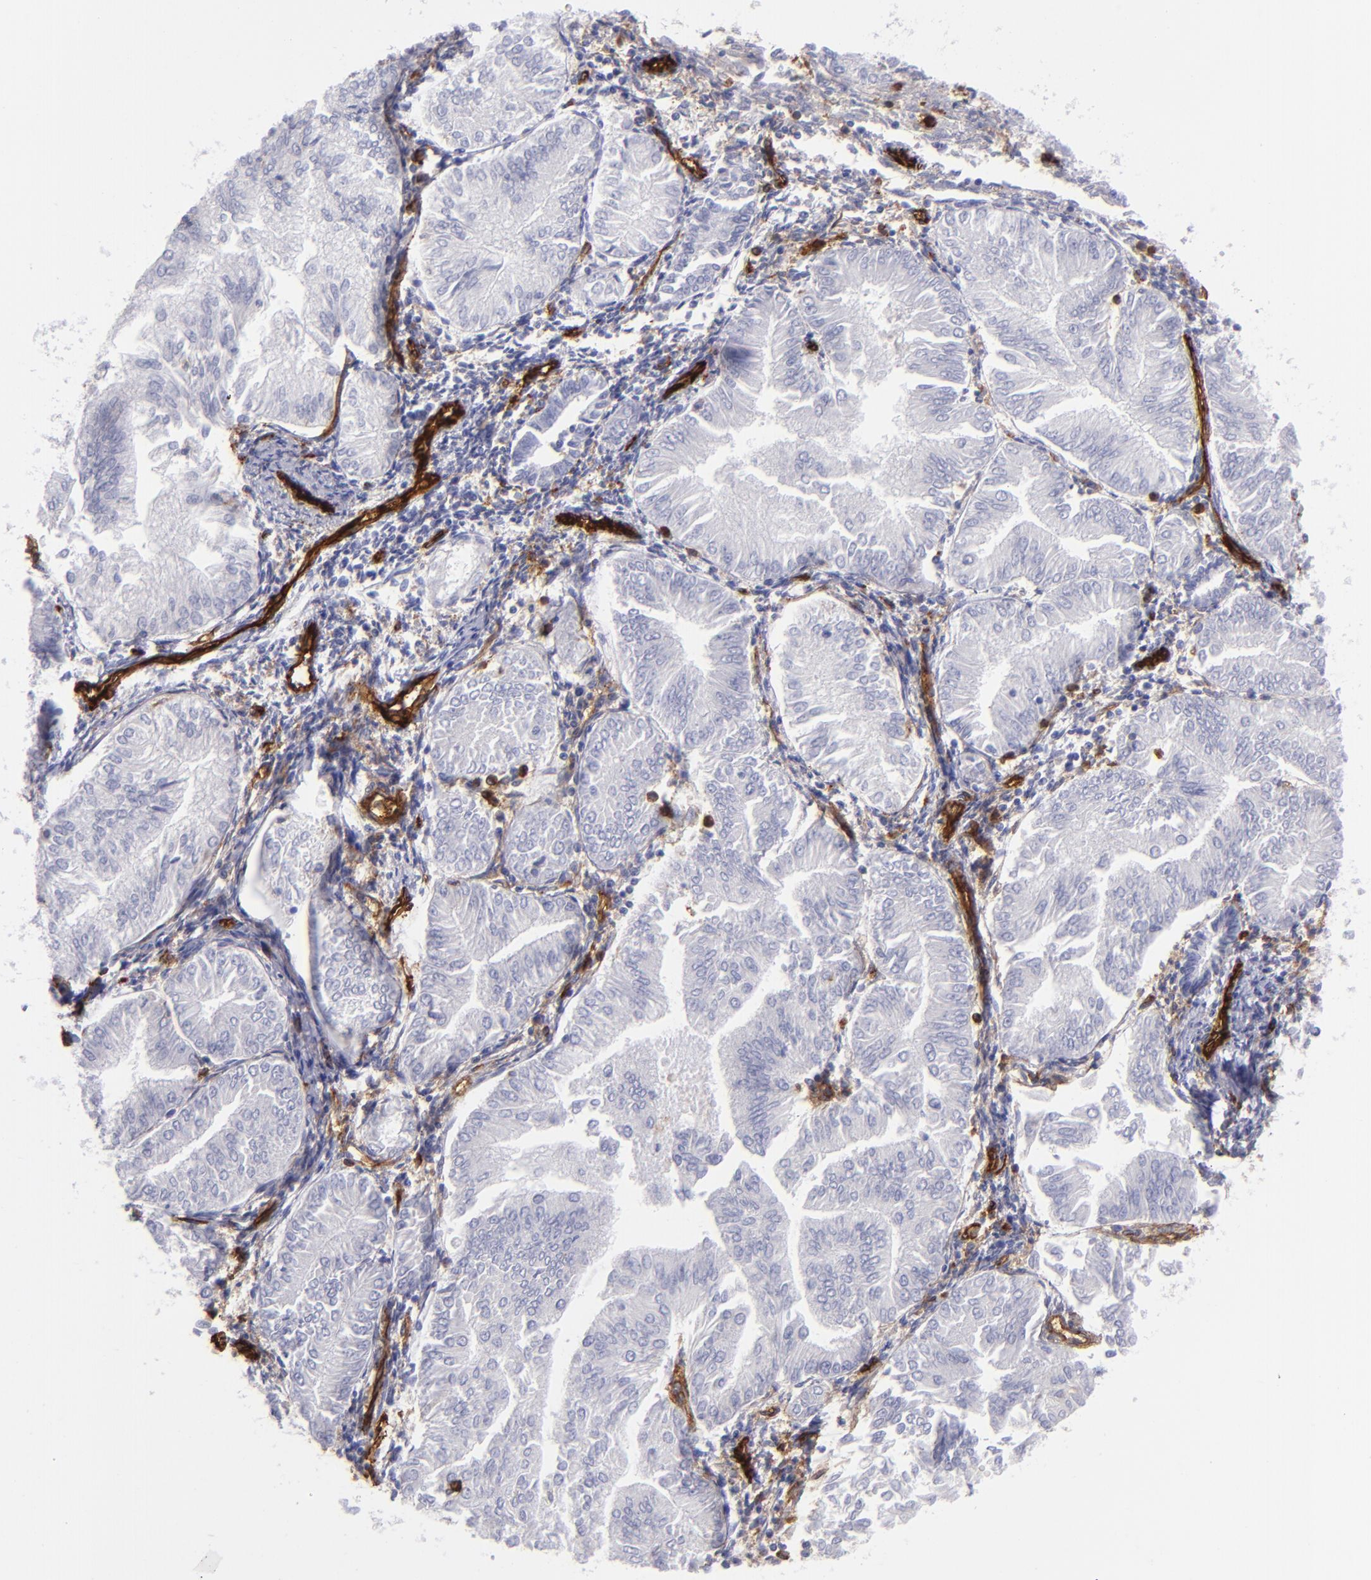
{"staining": {"intensity": "negative", "quantity": "none", "location": "none"}, "tissue": "endometrial cancer", "cell_type": "Tumor cells", "image_type": "cancer", "snomed": [{"axis": "morphology", "description": "Adenocarcinoma, NOS"}, {"axis": "topography", "description": "Endometrium"}], "caption": "This is a image of immunohistochemistry (IHC) staining of endometrial cancer (adenocarcinoma), which shows no expression in tumor cells.", "gene": "ENTPD1", "patient": {"sex": "female", "age": 53}}